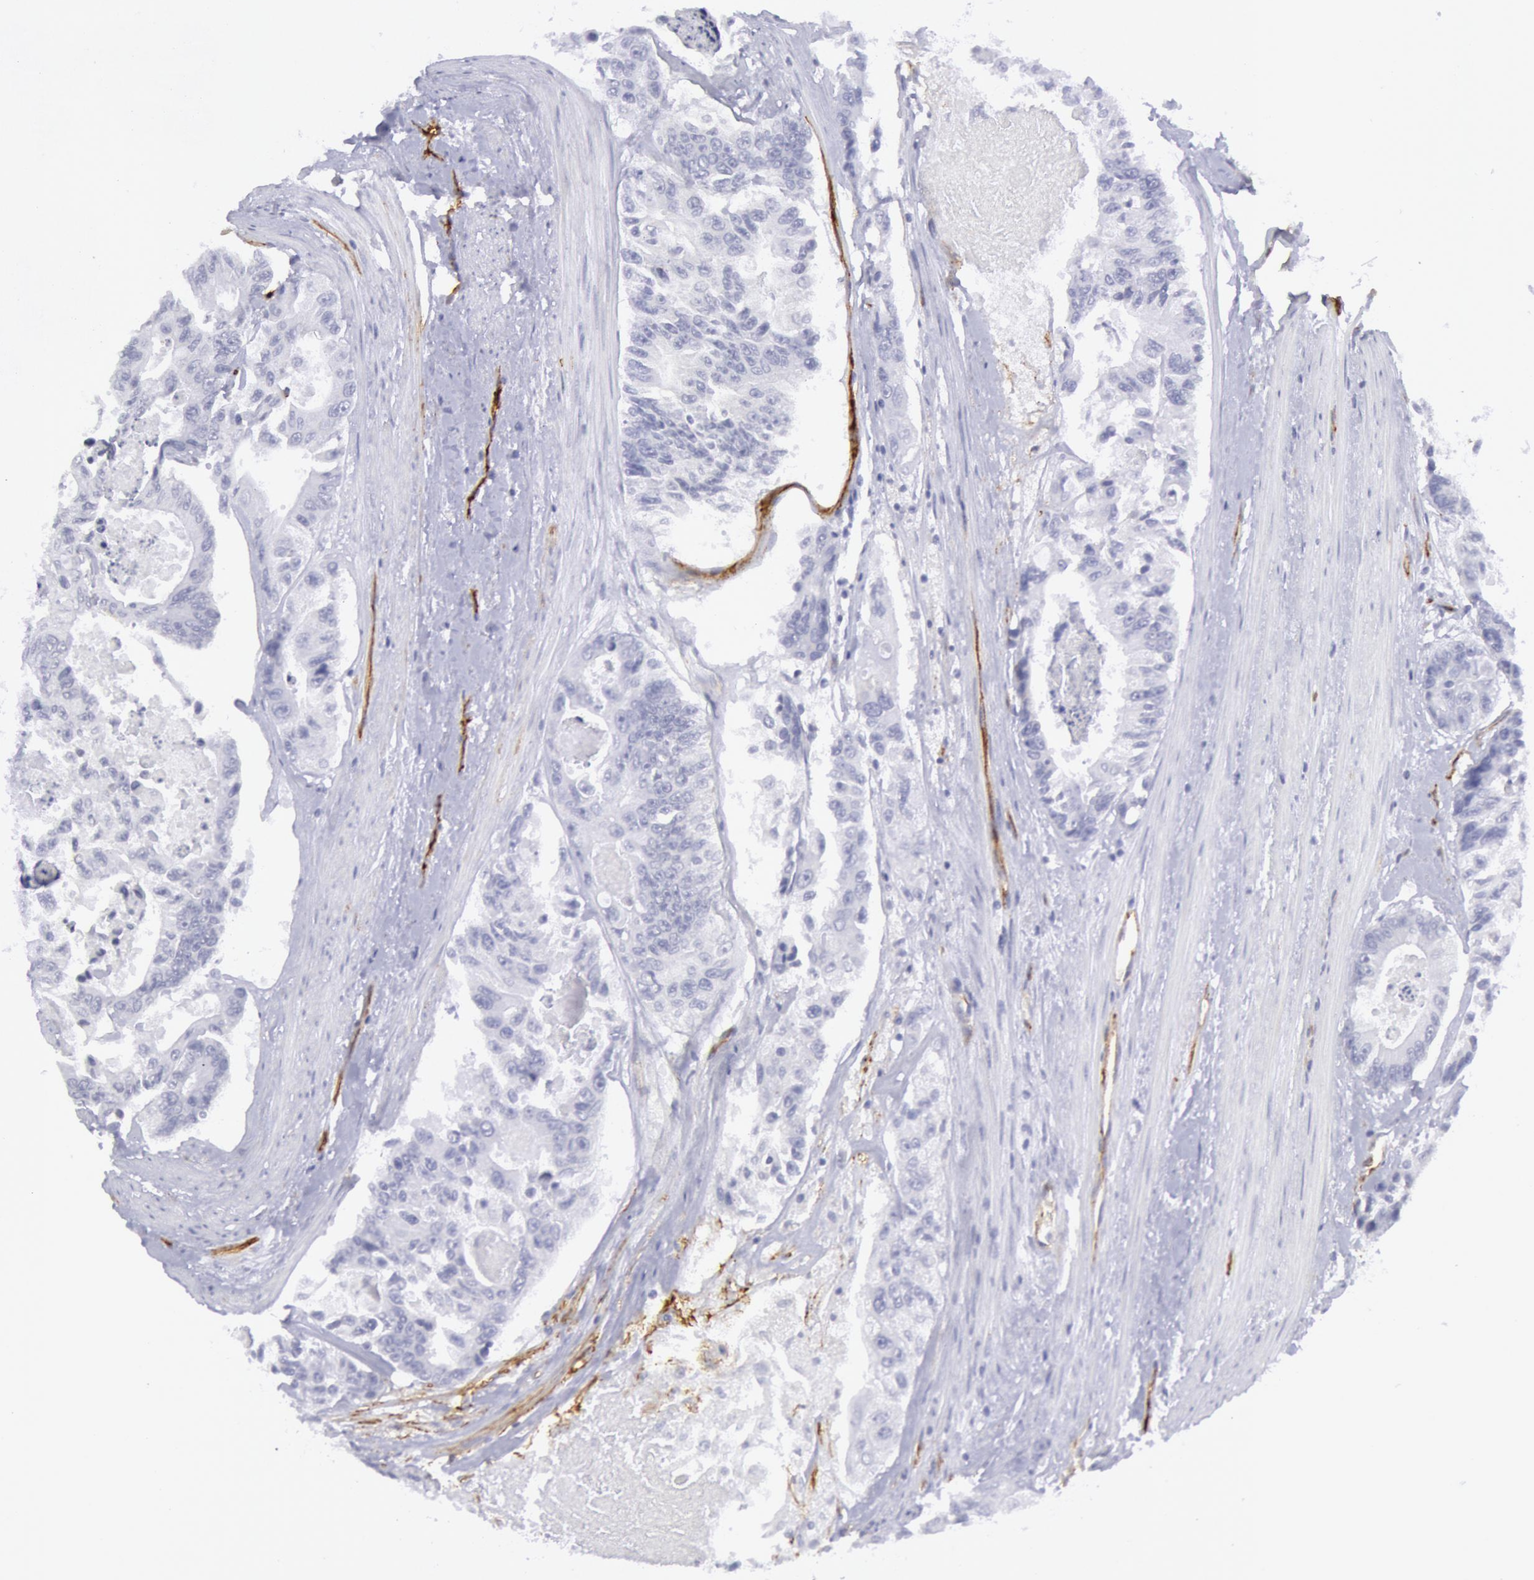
{"staining": {"intensity": "negative", "quantity": "none", "location": "none"}, "tissue": "colorectal cancer", "cell_type": "Tumor cells", "image_type": "cancer", "snomed": [{"axis": "morphology", "description": "Adenocarcinoma, NOS"}, {"axis": "topography", "description": "Colon"}], "caption": "Photomicrograph shows no protein staining in tumor cells of colorectal adenocarcinoma tissue.", "gene": "CDH13", "patient": {"sex": "female", "age": 86}}